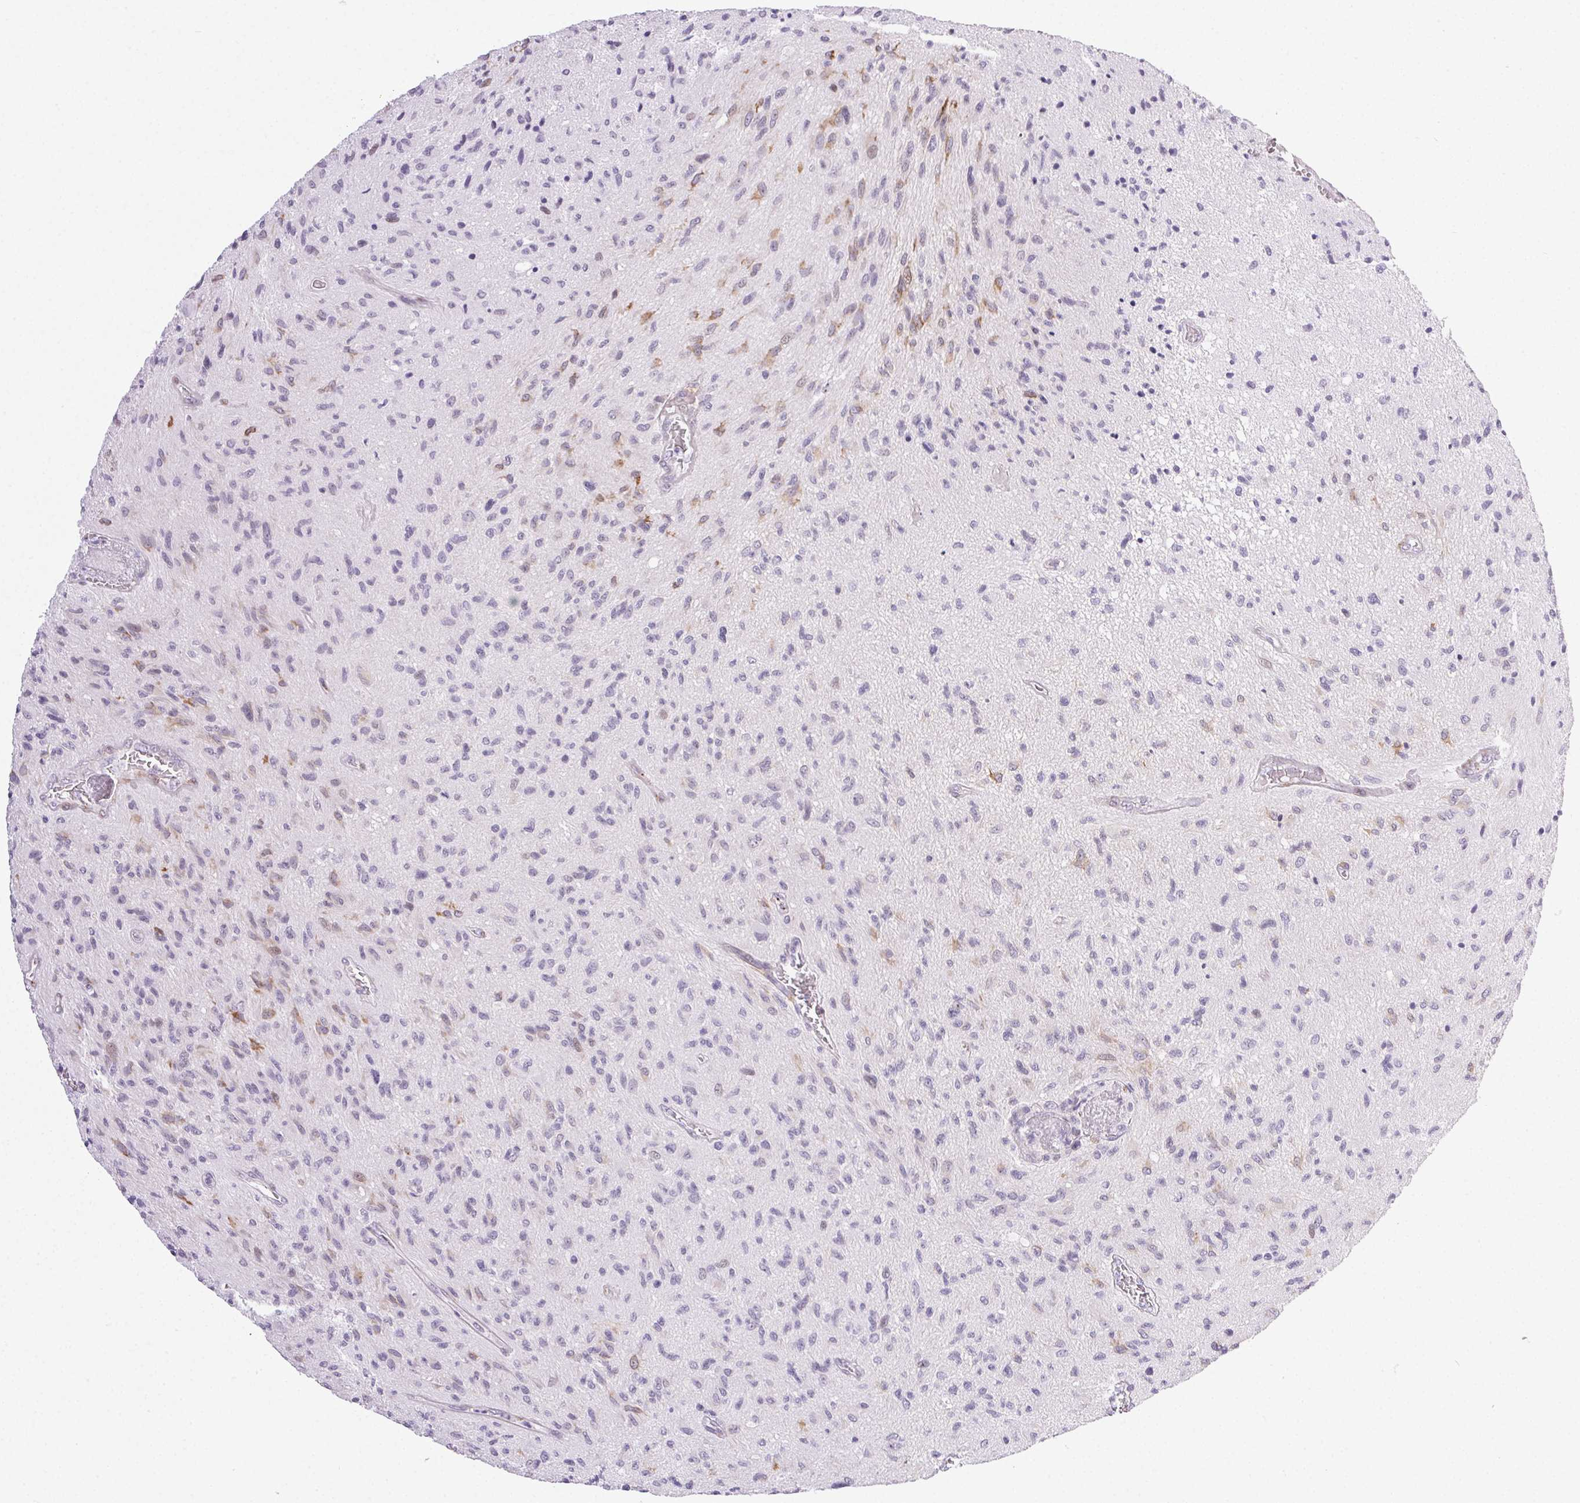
{"staining": {"intensity": "weak", "quantity": "<25%", "location": "cytoplasmic/membranous"}, "tissue": "glioma", "cell_type": "Tumor cells", "image_type": "cancer", "snomed": [{"axis": "morphology", "description": "Glioma, malignant, High grade"}, {"axis": "topography", "description": "Brain"}], "caption": "The micrograph exhibits no staining of tumor cells in malignant high-grade glioma.", "gene": "PDZD2", "patient": {"sex": "male", "age": 54}}